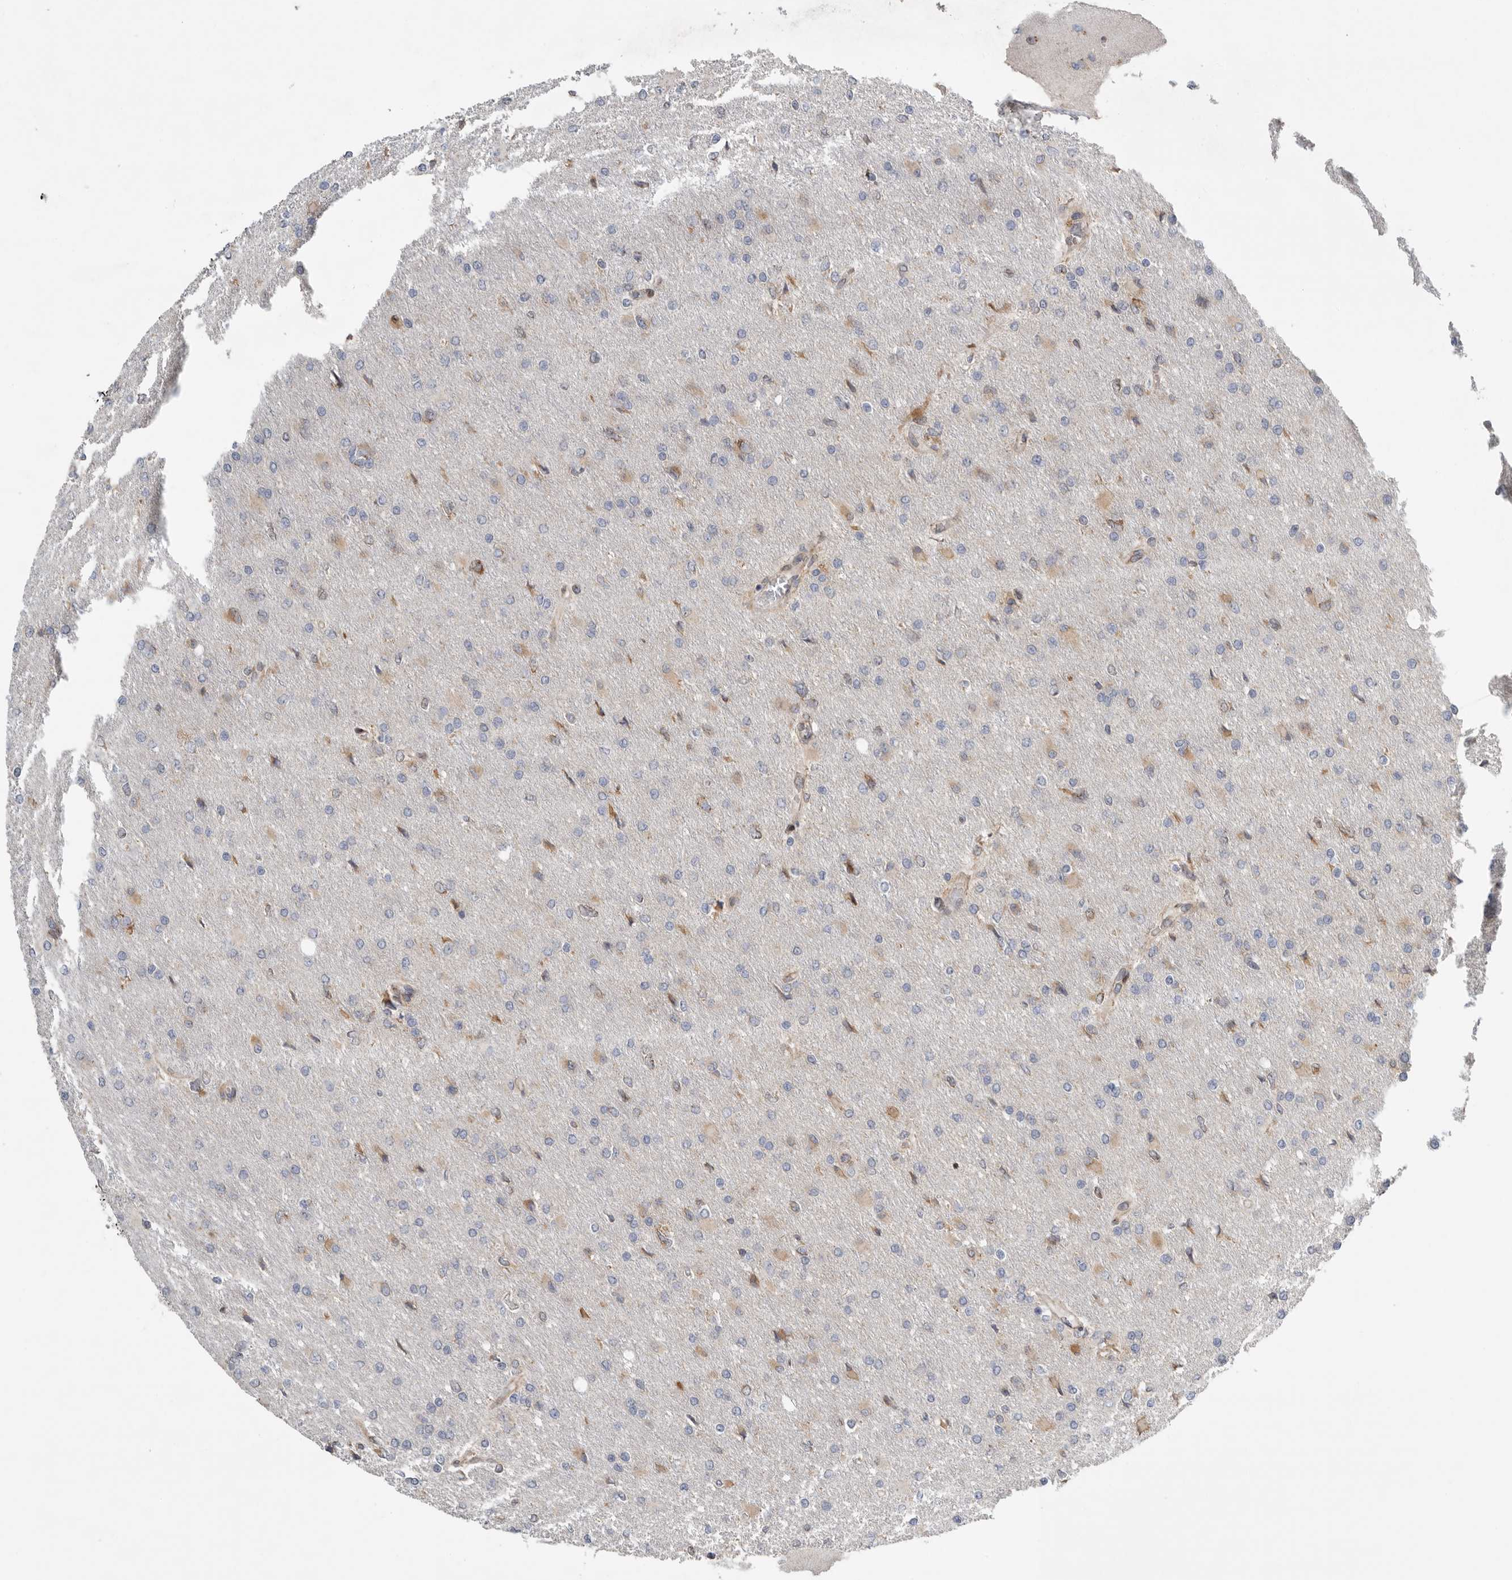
{"staining": {"intensity": "negative", "quantity": "none", "location": "none"}, "tissue": "glioma", "cell_type": "Tumor cells", "image_type": "cancer", "snomed": [{"axis": "morphology", "description": "Glioma, malignant, High grade"}, {"axis": "topography", "description": "Cerebral cortex"}], "caption": "Human glioma stained for a protein using IHC shows no expression in tumor cells.", "gene": "GANAB", "patient": {"sex": "female", "age": 36}}